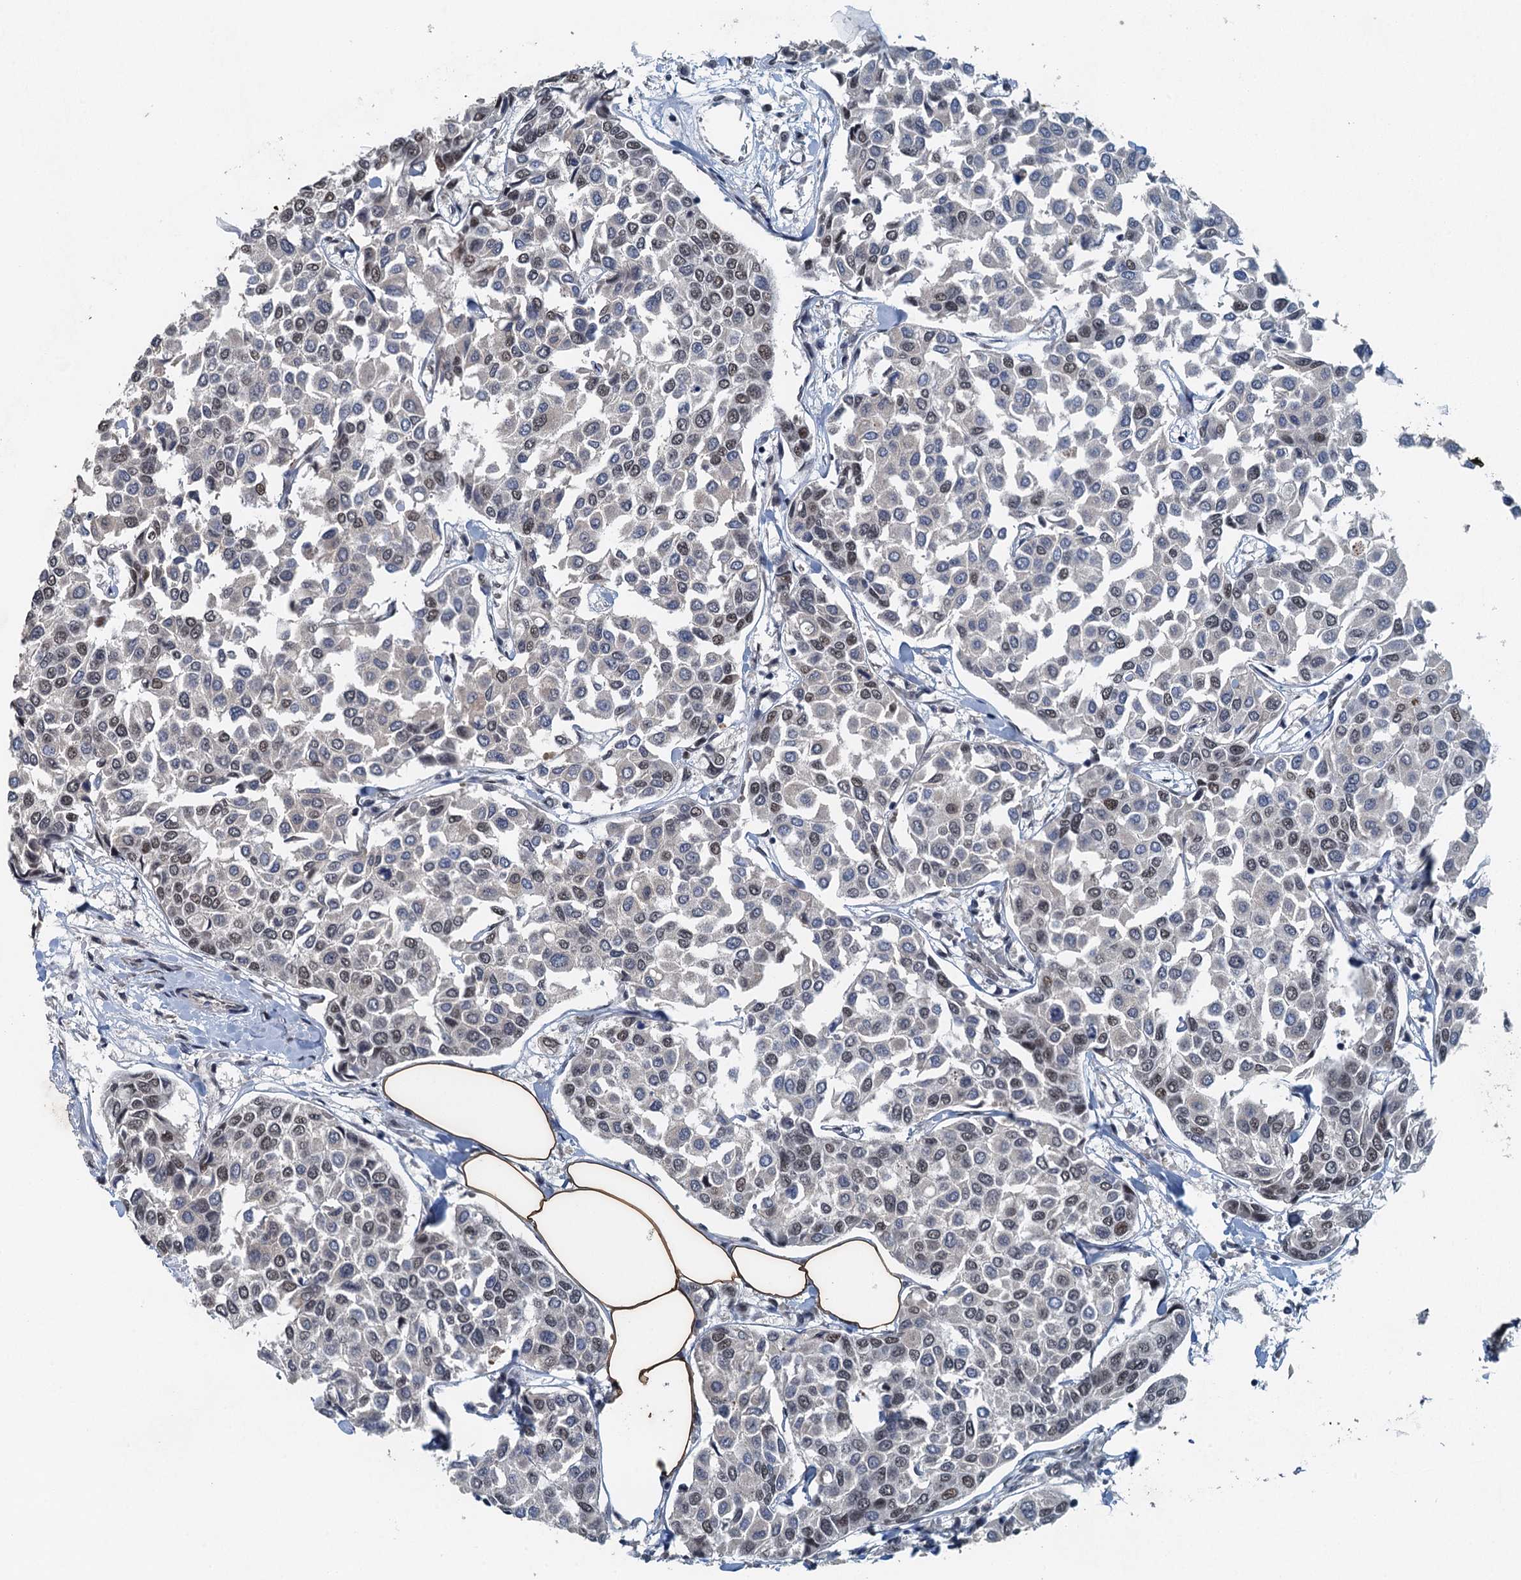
{"staining": {"intensity": "weak", "quantity": "25%-75%", "location": "nuclear"}, "tissue": "breast cancer", "cell_type": "Tumor cells", "image_type": "cancer", "snomed": [{"axis": "morphology", "description": "Duct carcinoma"}, {"axis": "topography", "description": "Breast"}], "caption": "Tumor cells display weak nuclear positivity in approximately 25%-75% of cells in intraductal carcinoma (breast).", "gene": "MTA3", "patient": {"sex": "female", "age": 55}}